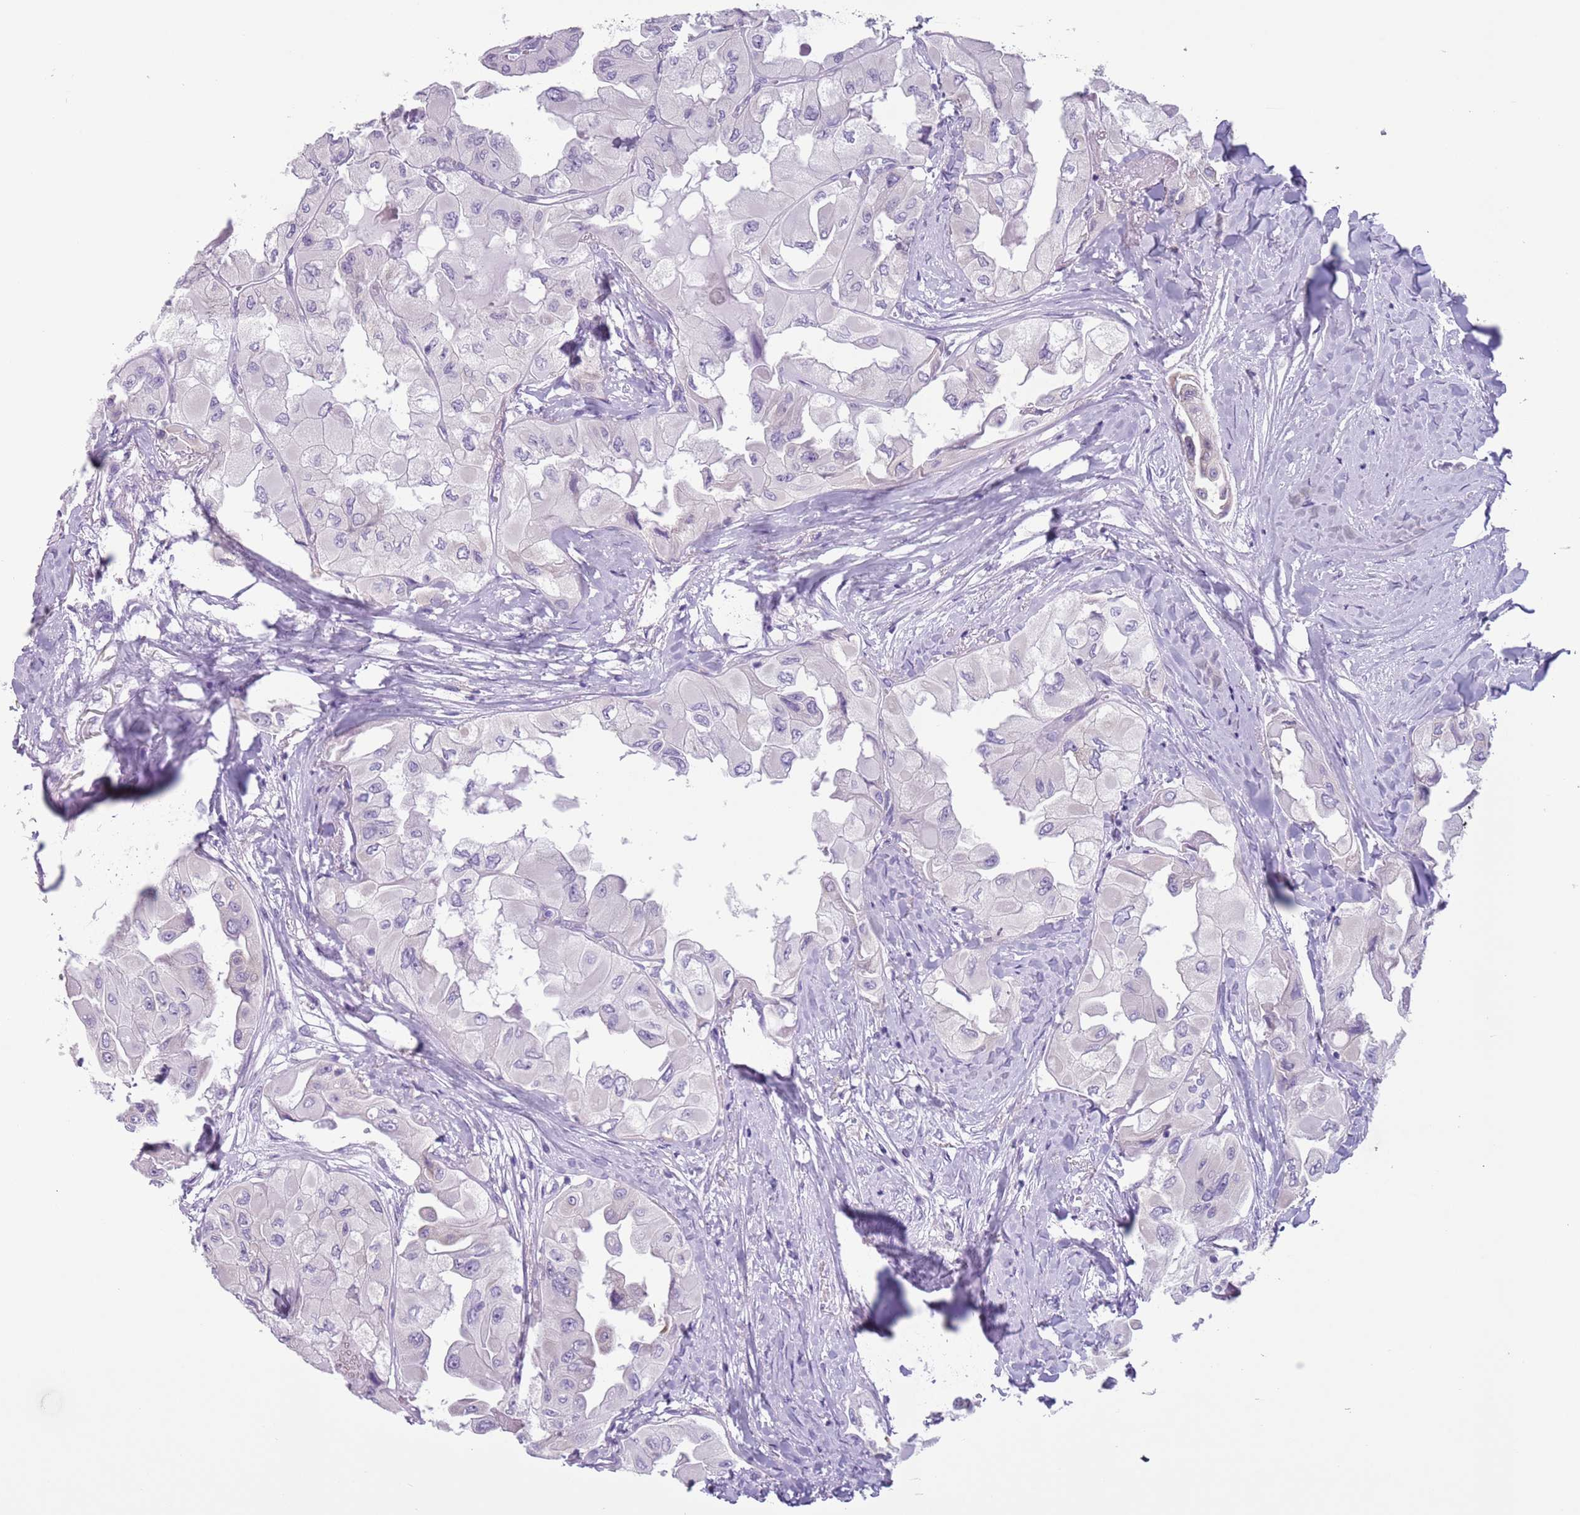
{"staining": {"intensity": "negative", "quantity": "none", "location": "none"}, "tissue": "thyroid cancer", "cell_type": "Tumor cells", "image_type": "cancer", "snomed": [{"axis": "morphology", "description": "Normal tissue, NOS"}, {"axis": "morphology", "description": "Papillary adenocarcinoma, NOS"}, {"axis": "topography", "description": "Thyroid gland"}], "caption": "Thyroid cancer stained for a protein using immunohistochemistry displays no staining tumor cells.", "gene": "HYOU1", "patient": {"sex": "female", "age": 59}}